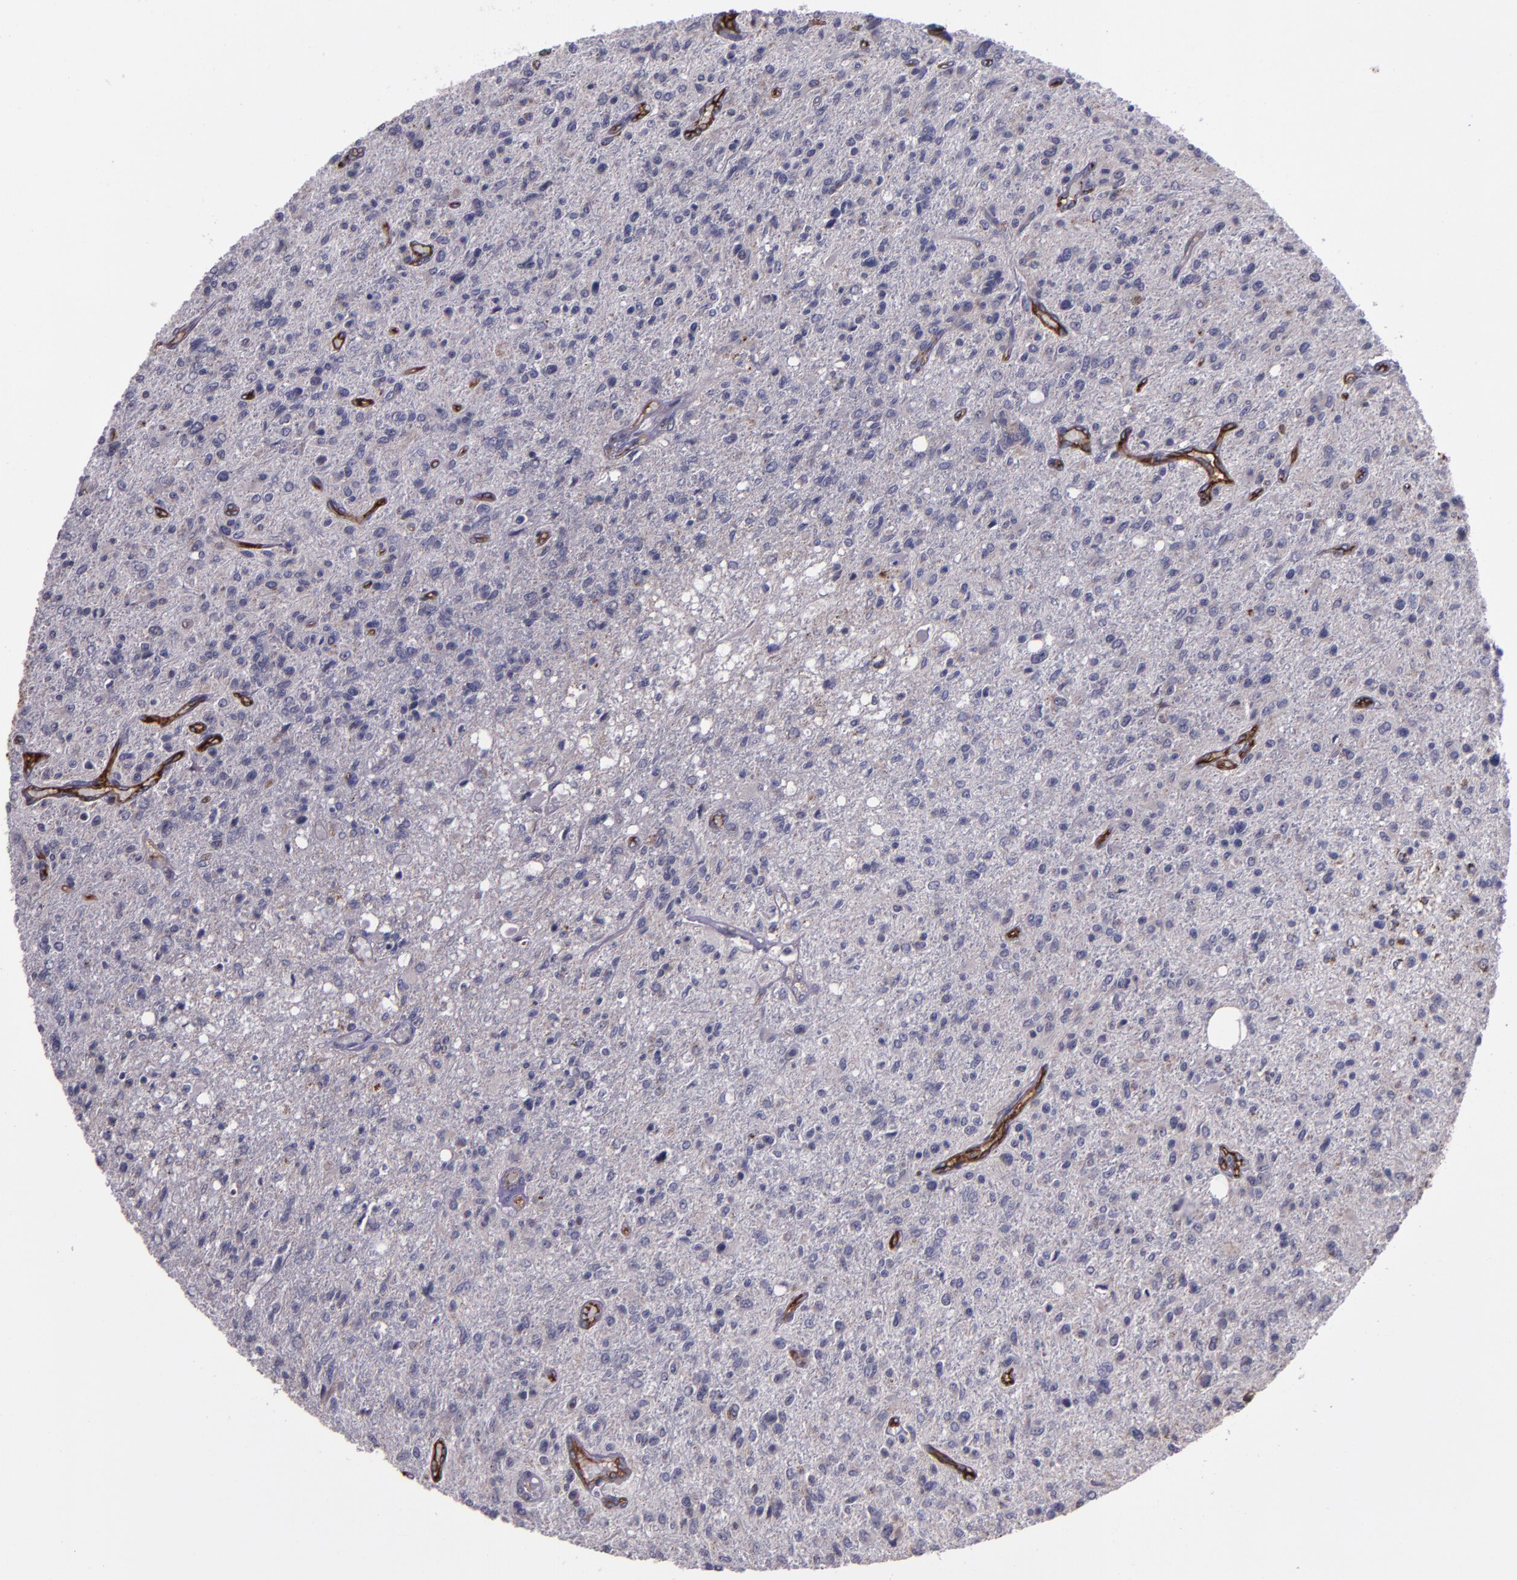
{"staining": {"intensity": "weak", "quantity": "<25%", "location": "cytoplasmic/membranous"}, "tissue": "glioma", "cell_type": "Tumor cells", "image_type": "cancer", "snomed": [{"axis": "morphology", "description": "Glioma, malignant, High grade"}, {"axis": "topography", "description": "Cerebral cortex"}], "caption": "Immunohistochemistry (IHC) micrograph of malignant glioma (high-grade) stained for a protein (brown), which shows no positivity in tumor cells.", "gene": "LONP1", "patient": {"sex": "male", "age": 76}}